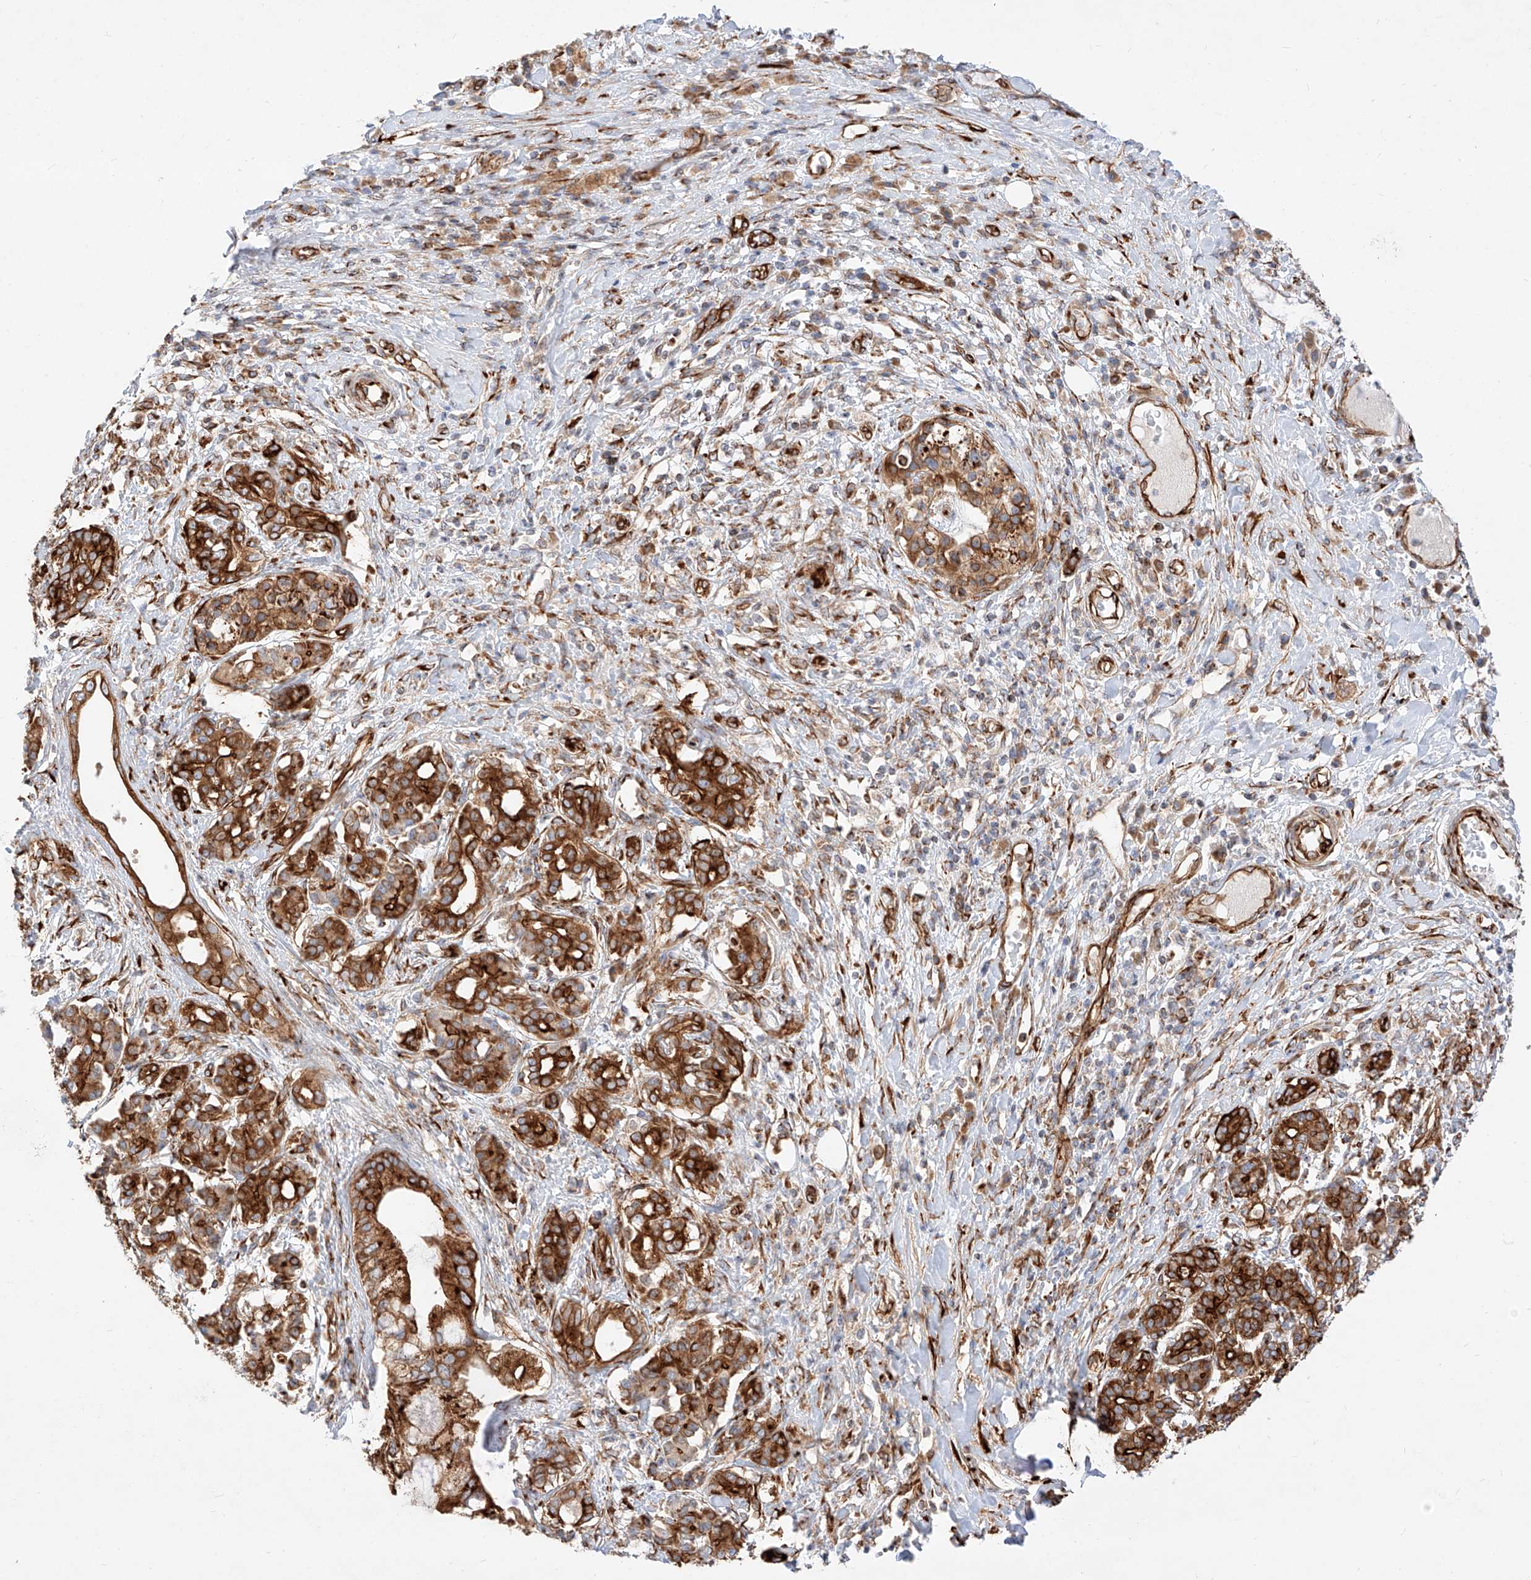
{"staining": {"intensity": "strong", "quantity": ">75%", "location": "cytoplasmic/membranous"}, "tissue": "pancreatic cancer", "cell_type": "Tumor cells", "image_type": "cancer", "snomed": [{"axis": "morphology", "description": "Adenocarcinoma, NOS"}, {"axis": "topography", "description": "Pancreas"}], "caption": "Immunohistochemistry photomicrograph of neoplastic tissue: adenocarcinoma (pancreatic) stained using IHC reveals high levels of strong protein expression localized specifically in the cytoplasmic/membranous of tumor cells, appearing as a cytoplasmic/membranous brown color.", "gene": "CSGALNACT2", "patient": {"sex": "female", "age": 56}}